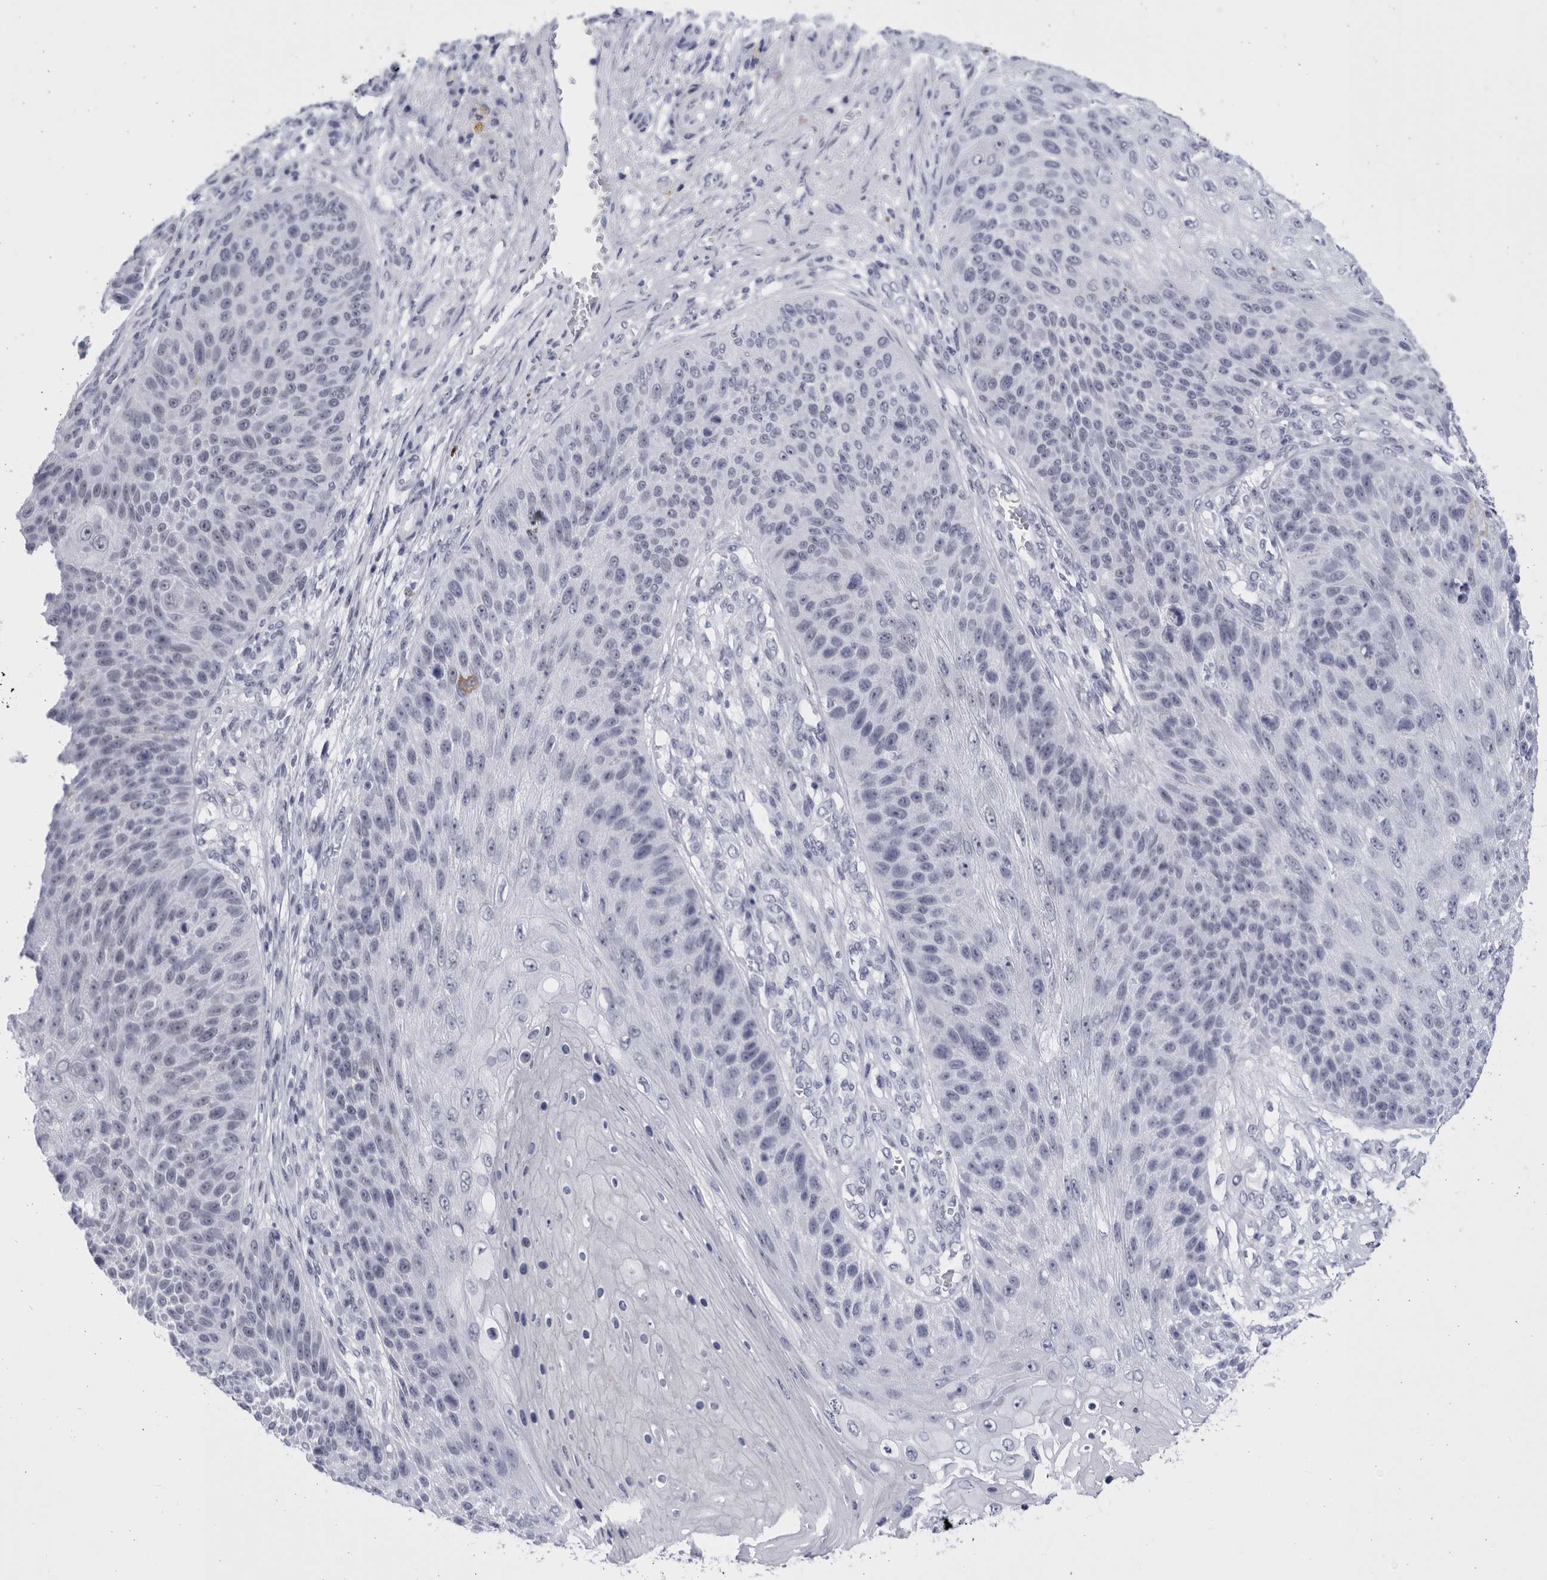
{"staining": {"intensity": "negative", "quantity": "none", "location": "none"}, "tissue": "skin cancer", "cell_type": "Tumor cells", "image_type": "cancer", "snomed": [{"axis": "morphology", "description": "Squamous cell carcinoma, NOS"}, {"axis": "topography", "description": "Skin"}], "caption": "The micrograph reveals no significant staining in tumor cells of squamous cell carcinoma (skin). (DAB (3,3'-diaminobenzidine) immunohistochemistry, high magnification).", "gene": "CCDC181", "patient": {"sex": "female", "age": 88}}